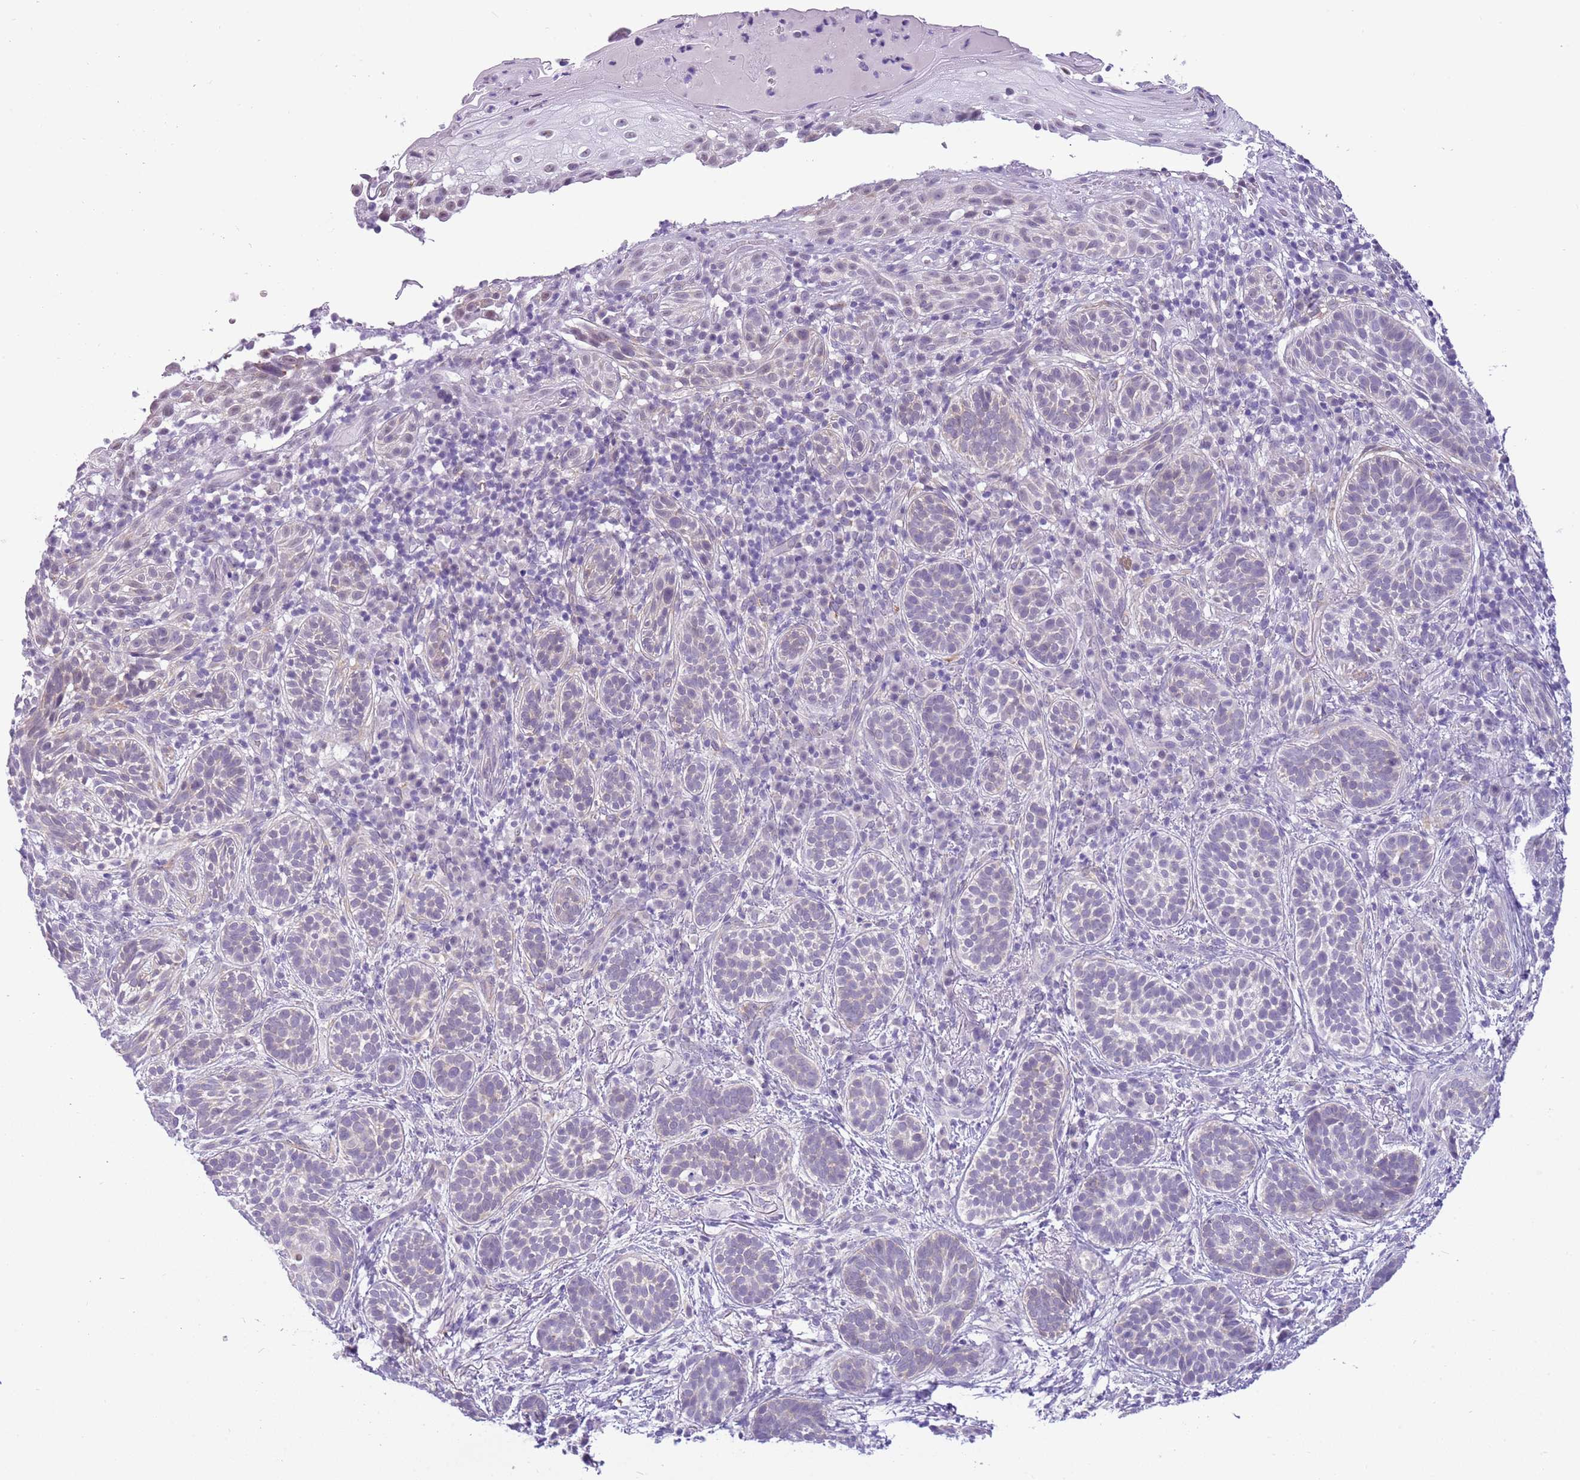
{"staining": {"intensity": "negative", "quantity": "none", "location": "none"}, "tissue": "skin cancer", "cell_type": "Tumor cells", "image_type": "cancer", "snomed": [{"axis": "morphology", "description": "Basal cell carcinoma"}, {"axis": "topography", "description": "Skin"}], "caption": "Immunohistochemistry (IHC) of basal cell carcinoma (skin) displays no positivity in tumor cells.", "gene": "FAM120C", "patient": {"sex": "male", "age": 71}}